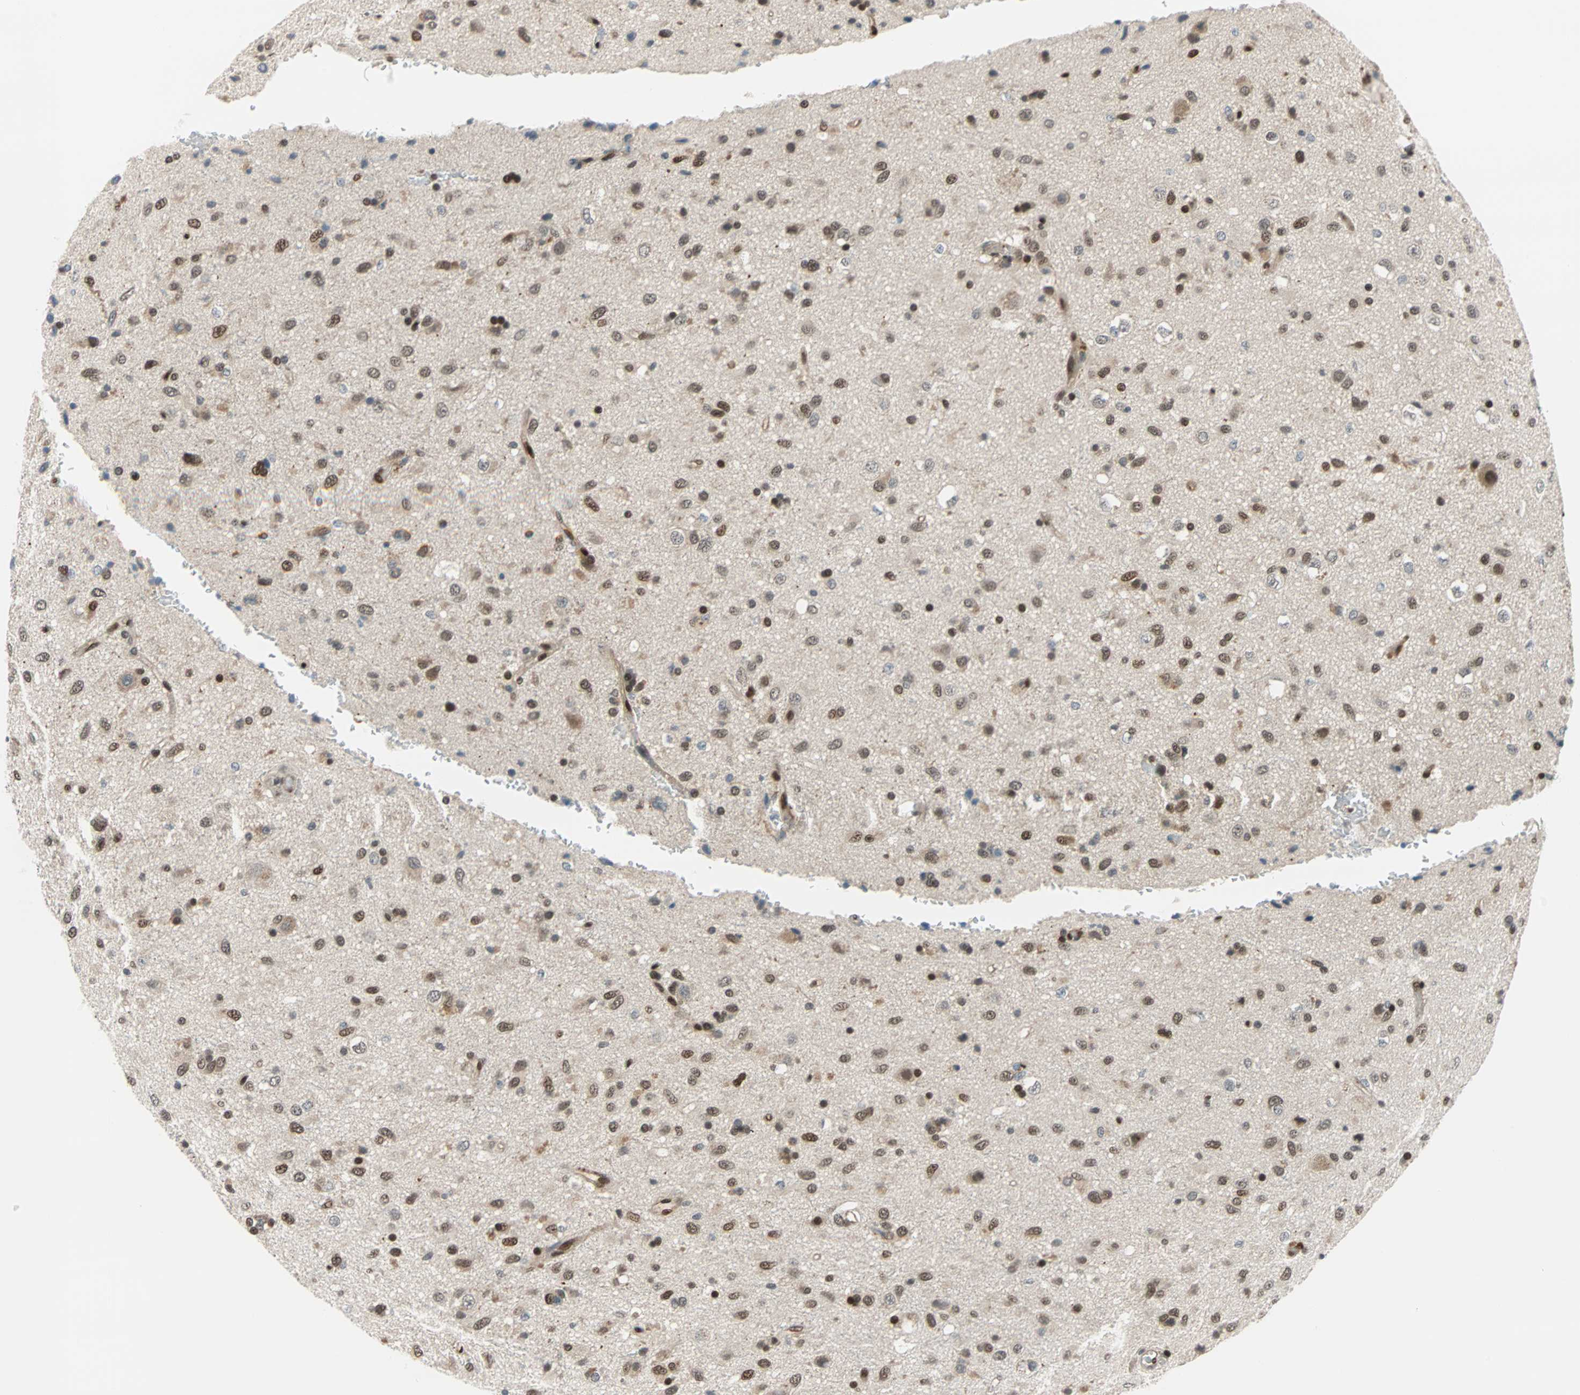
{"staining": {"intensity": "moderate", "quantity": ">75%", "location": "nuclear"}, "tissue": "glioma", "cell_type": "Tumor cells", "image_type": "cancer", "snomed": [{"axis": "morphology", "description": "Glioma, malignant, Low grade"}, {"axis": "topography", "description": "Brain"}], "caption": "Immunohistochemical staining of low-grade glioma (malignant) shows medium levels of moderate nuclear staining in approximately >75% of tumor cells.", "gene": "WWTR1", "patient": {"sex": "male", "age": 77}}